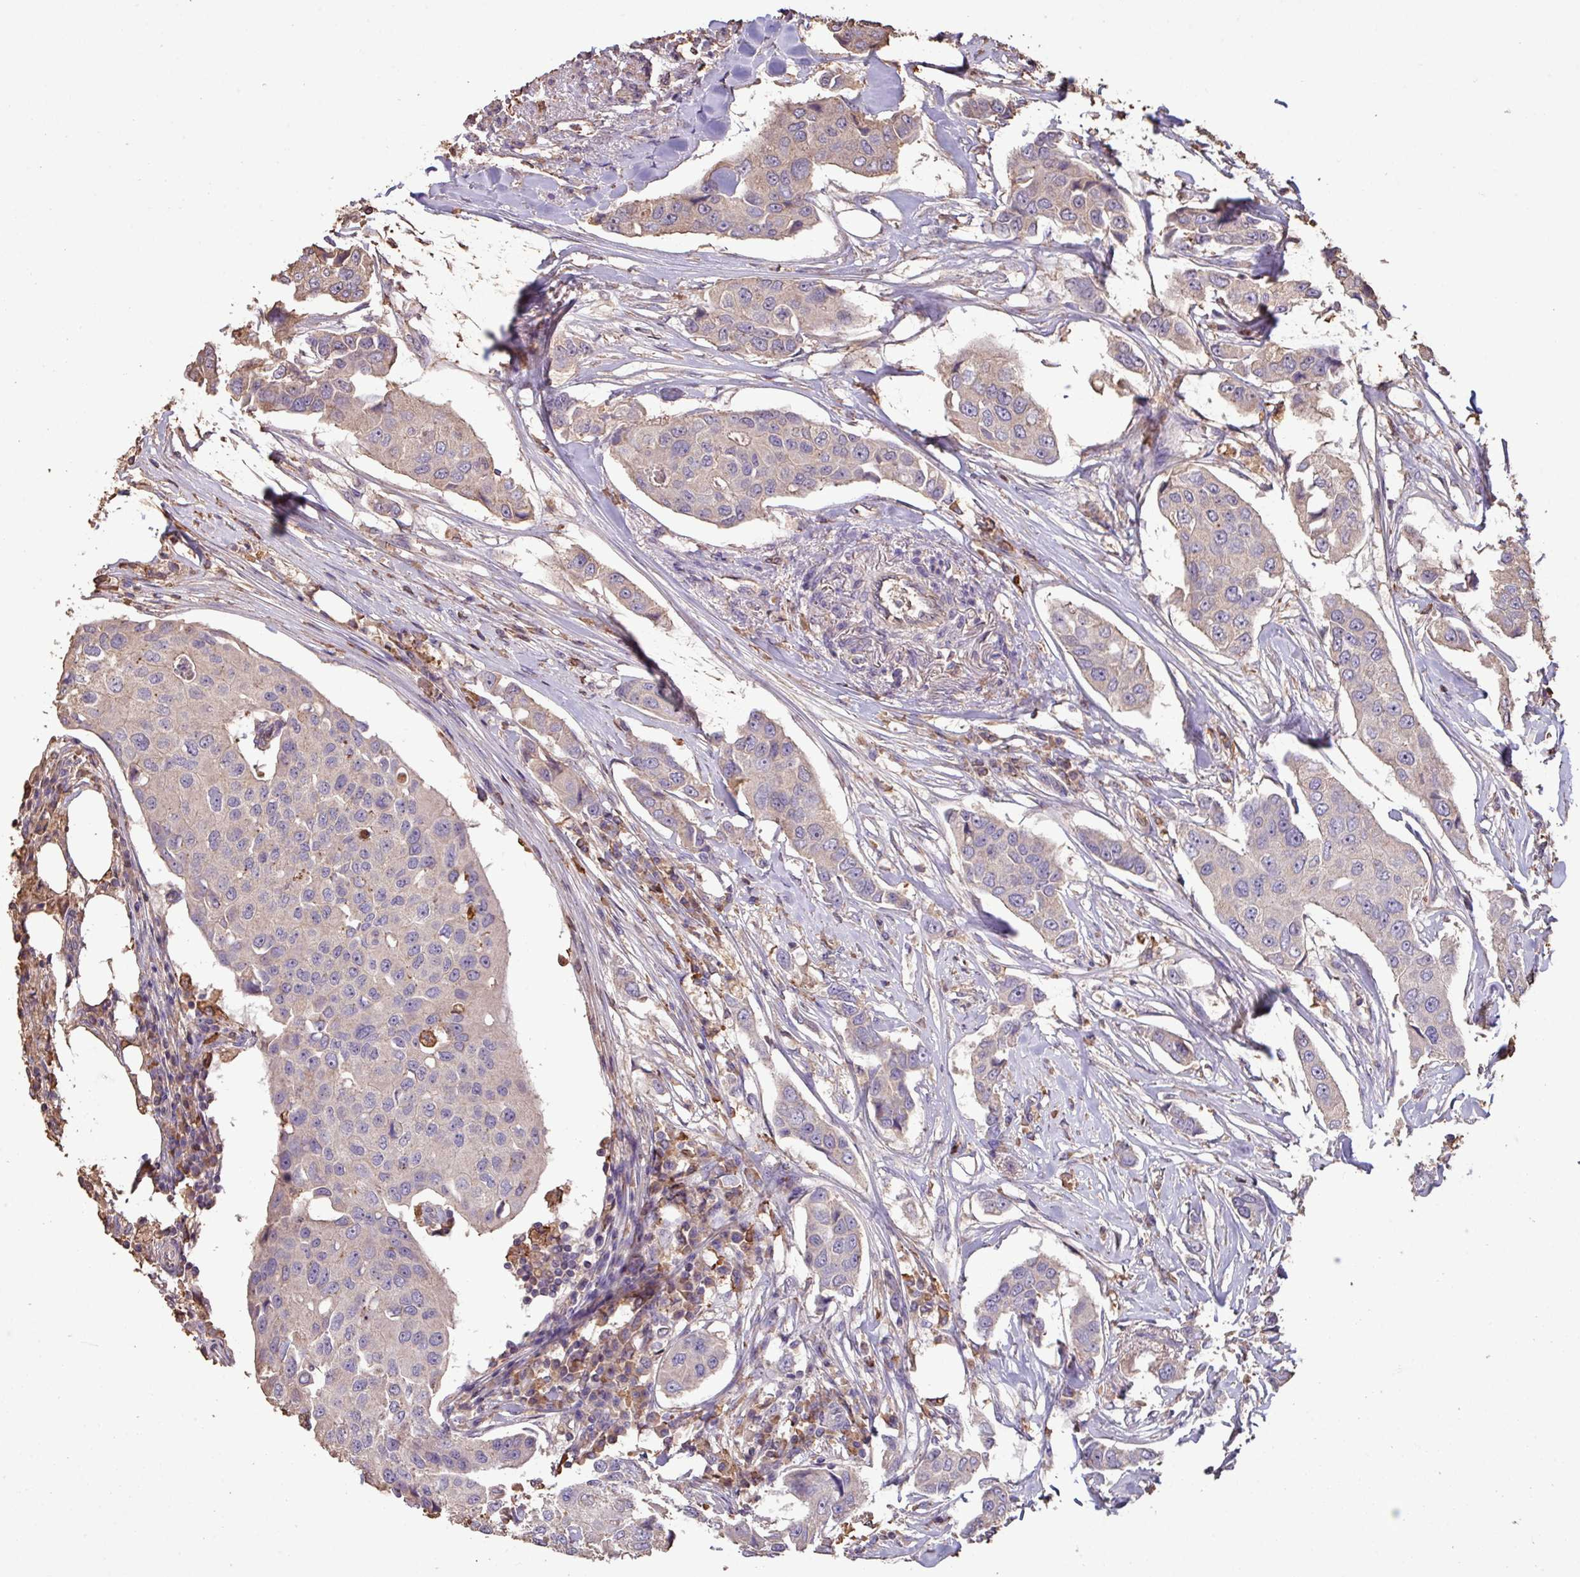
{"staining": {"intensity": "weak", "quantity": "<25%", "location": "cytoplasmic/membranous"}, "tissue": "breast cancer", "cell_type": "Tumor cells", "image_type": "cancer", "snomed": [{"axis": "morphology", "description": "Duct carcinoma"}, {"axis": "topography", "description": "Breast"}], "caption": "DAB (3,3'-diaminobenzidine) immunohistochemical staining of breast cancer shows no significant expression in tumor cells.", "gene": "CAMK2B", "patient": {"sex": "female", "age": 80}}